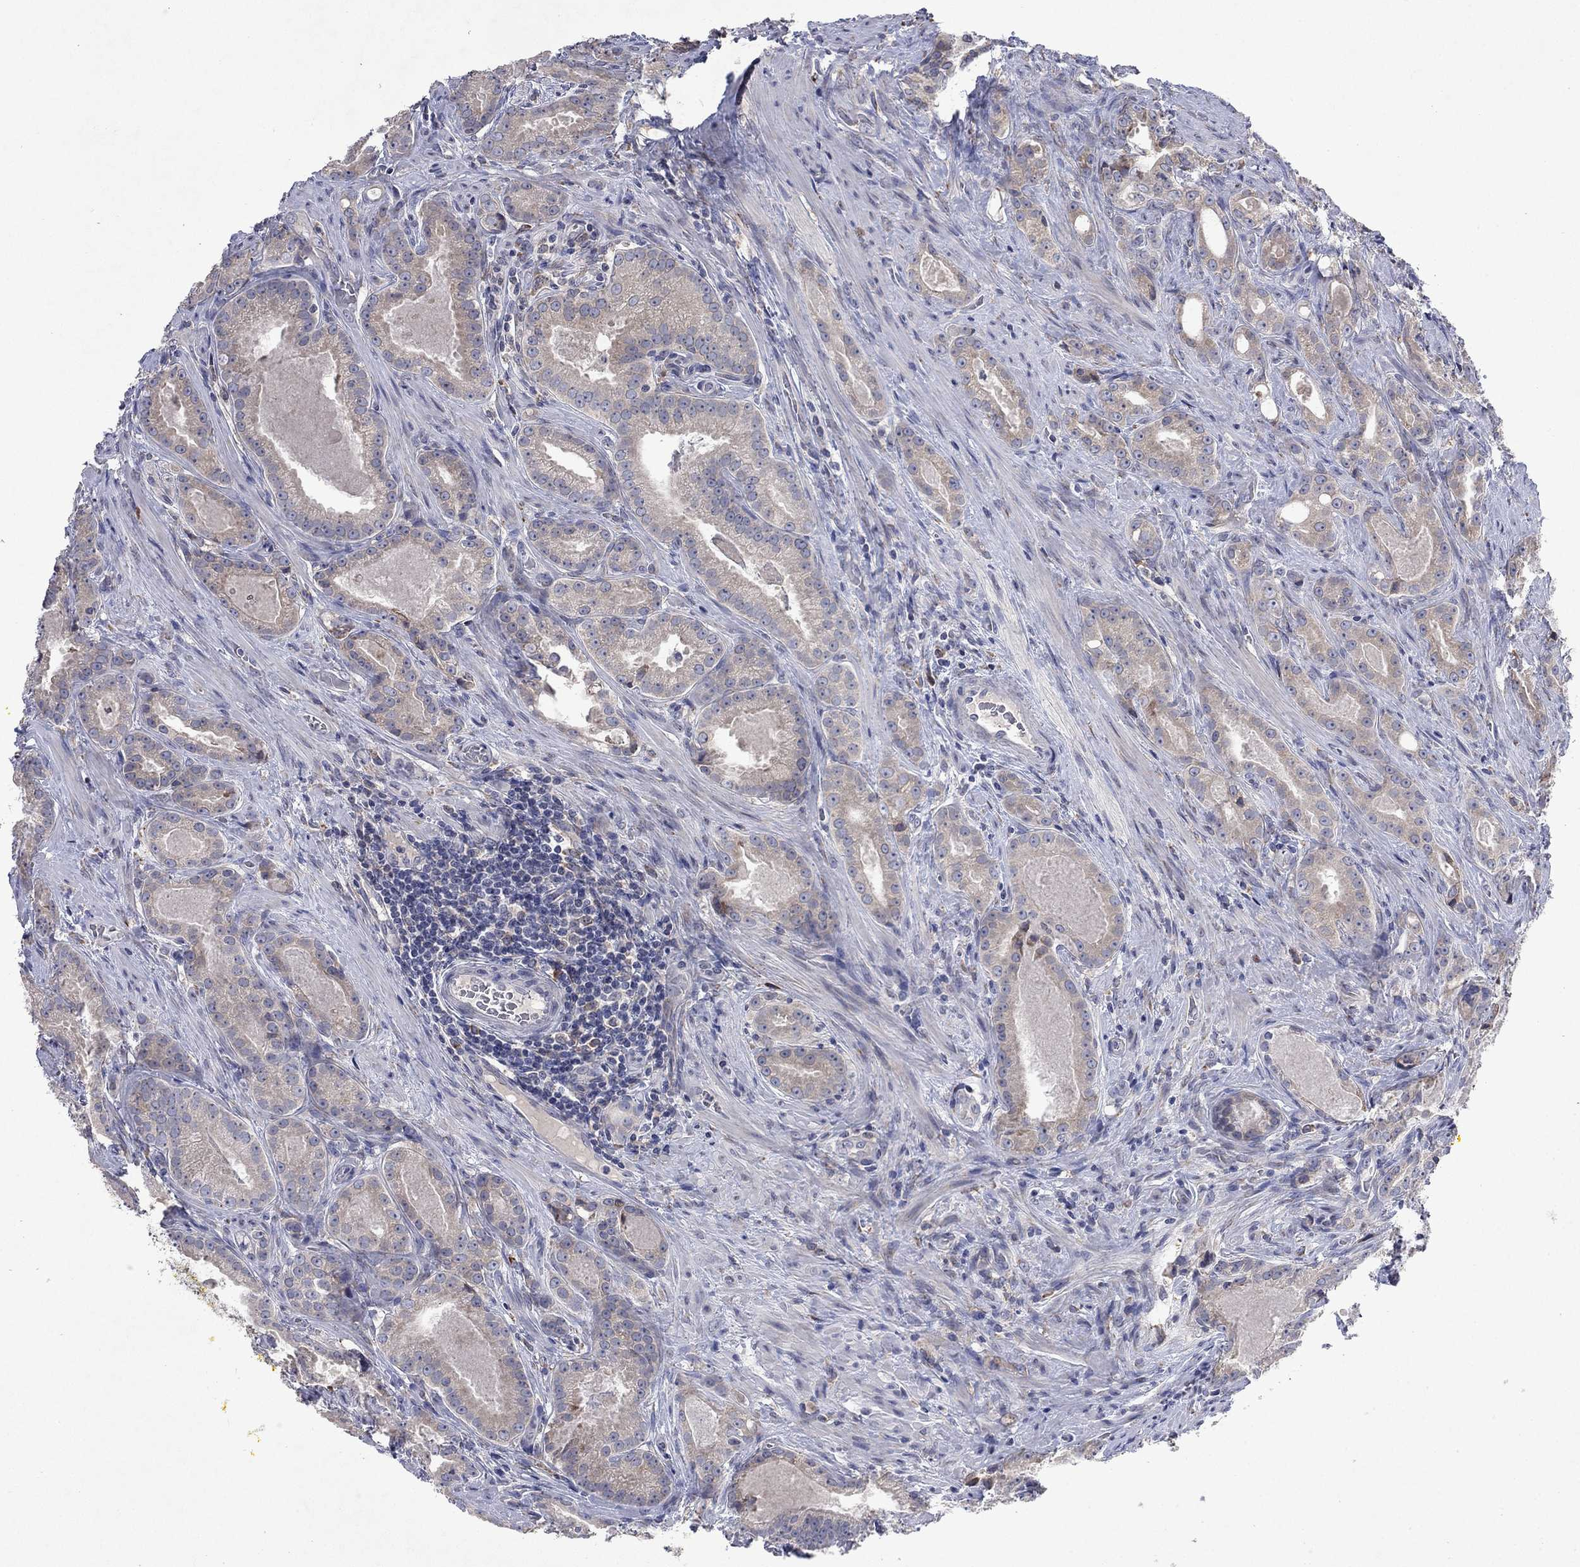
{"staining": {"intensity": "negative", "quantity": "none", "location": "none"}, "tissue": "prostate cancer", "cell_type": "Tumor cells", "image_type": "cancer", "snomed": [{"axis": "morphology", "description": "Adenocarcinoma, NOS"}, {"axis": "topography", "description": "Prostate"}], "caption": "Prostate cancer was stained to show a protein in brown. There is no significant positivity in tumor cells. (DAB IHC, high magnification).", "gene": "TMEM97", "patient": {"sex": "male", "age": 61}}